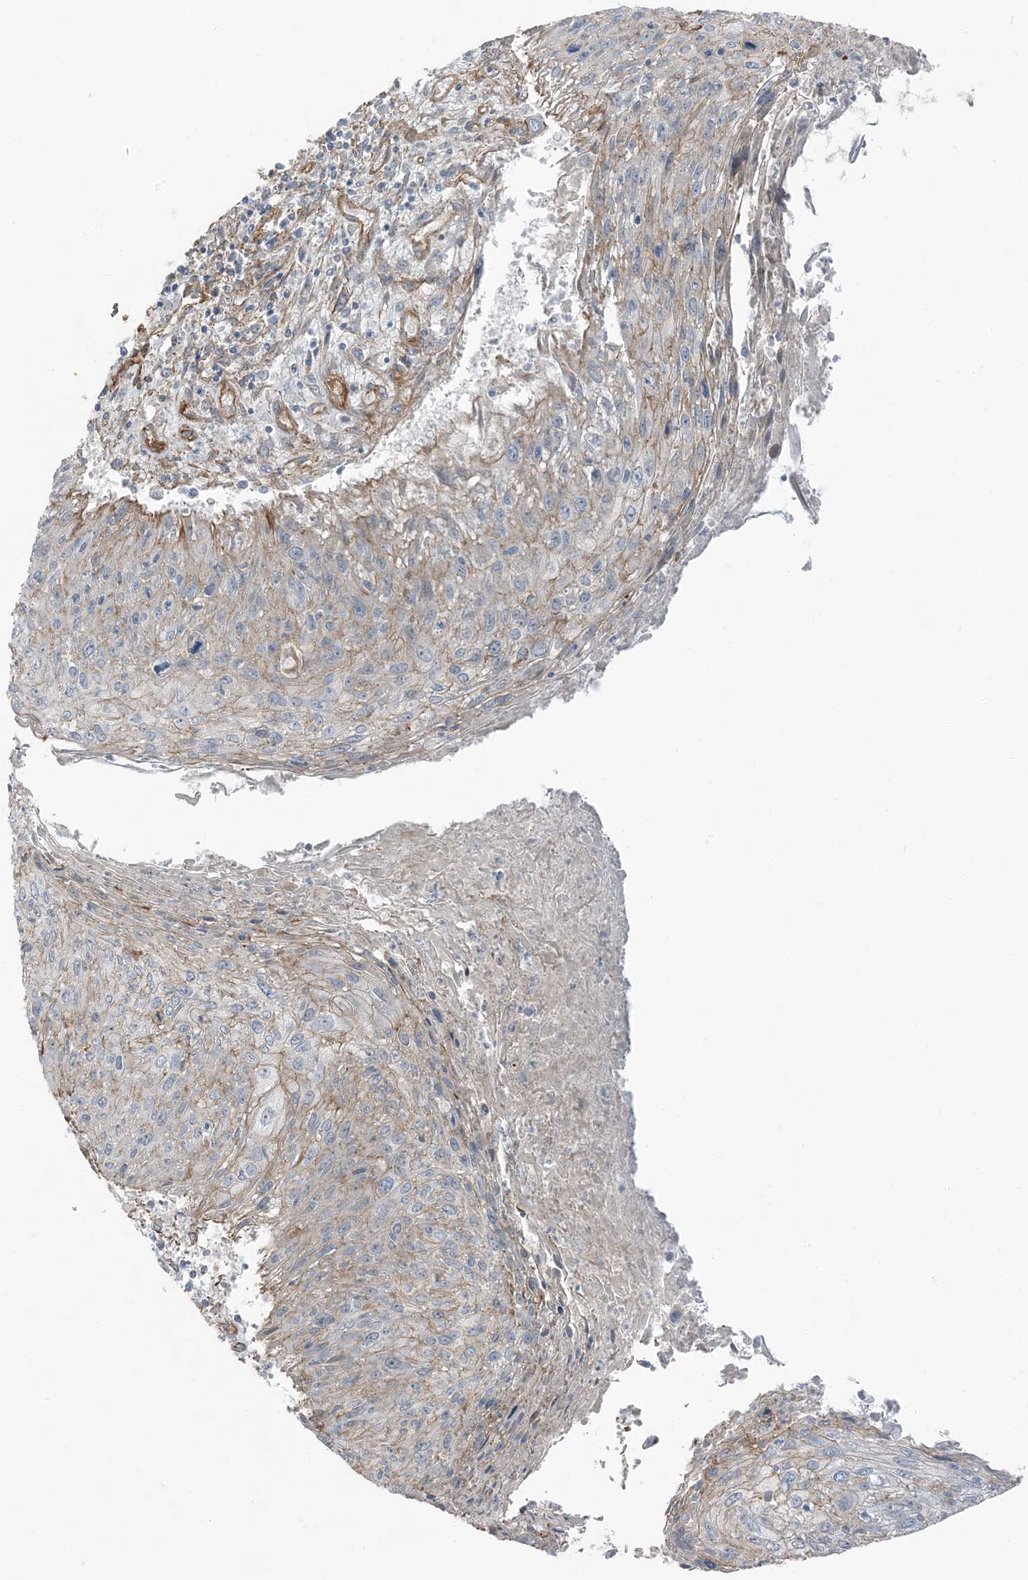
{"staining": {"intensity": "weak", "quantity": "25%-75%", "location": "cytoplasmic/membranous"}, "tissue": "cervical cancer", "cell_type": "Tumor cells", "image_type": "cancer", "snomed": [{"axis": "morphology", "description": "Squamous cell carcinoma, NOS"}, {"axis": "topography", "description": "Cervix"}], "caption": "IHC micrograph of cervical squamous cell carcinoma stained for a protein (brown), which displays low levels of weak cytoplasmic/membranous expression in about 25%-75% of tumor cells.", "gene": "ZFP90", "patient": {"sex": "female", "age": 51}}